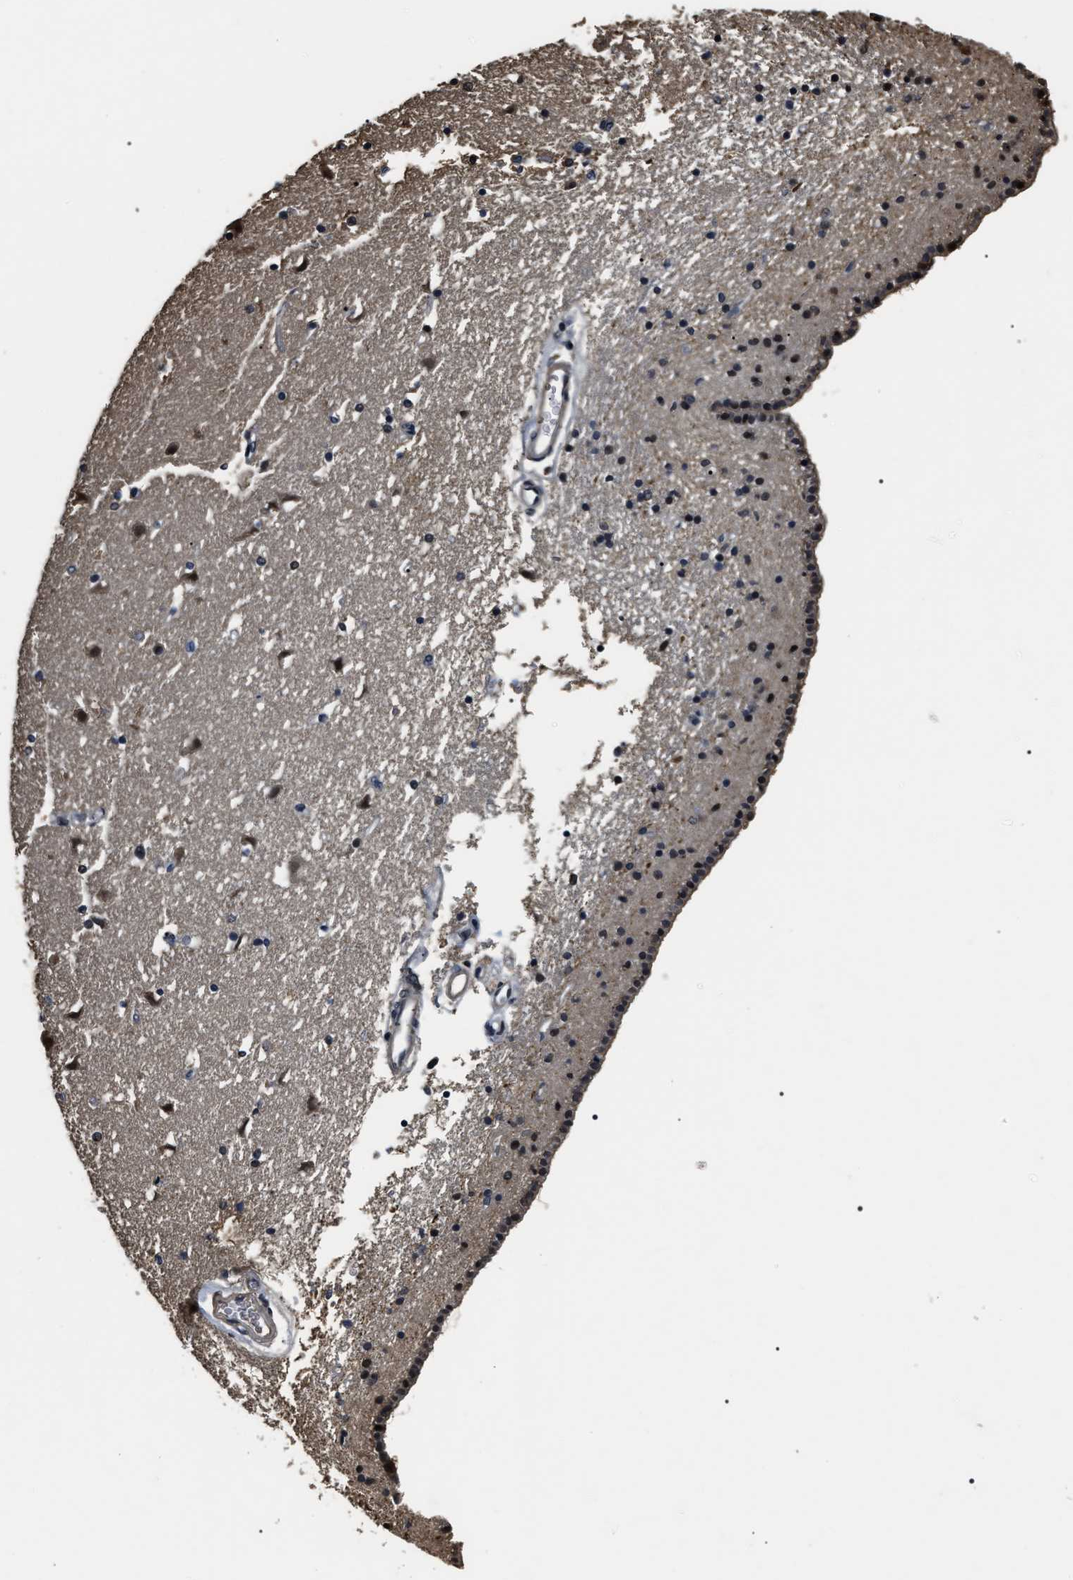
{"staining": {"intensity": "moderate", "quantity": "<25%", "location": "cytoplasmic/membranous"}, "tissue": "caudate", "cell_type": "Glial cells", "image_type": "normal", "snomed": [{"axis": "morphology", "description": "Normal tissue, NOS"}, {"axis": "topography", "description": "Lateral ventricle wall"}], "caption": "Immunohistochemistry of unremarkable human caudate demonstrates low levels of moderate cytoplasmic/membranous expression in about <25% of glial cells. (DAB = brown stain, brightfield microscopy at high magnification).", "gene": "ARHGAP22", "patient": {"sex": "male", "age": 45}}